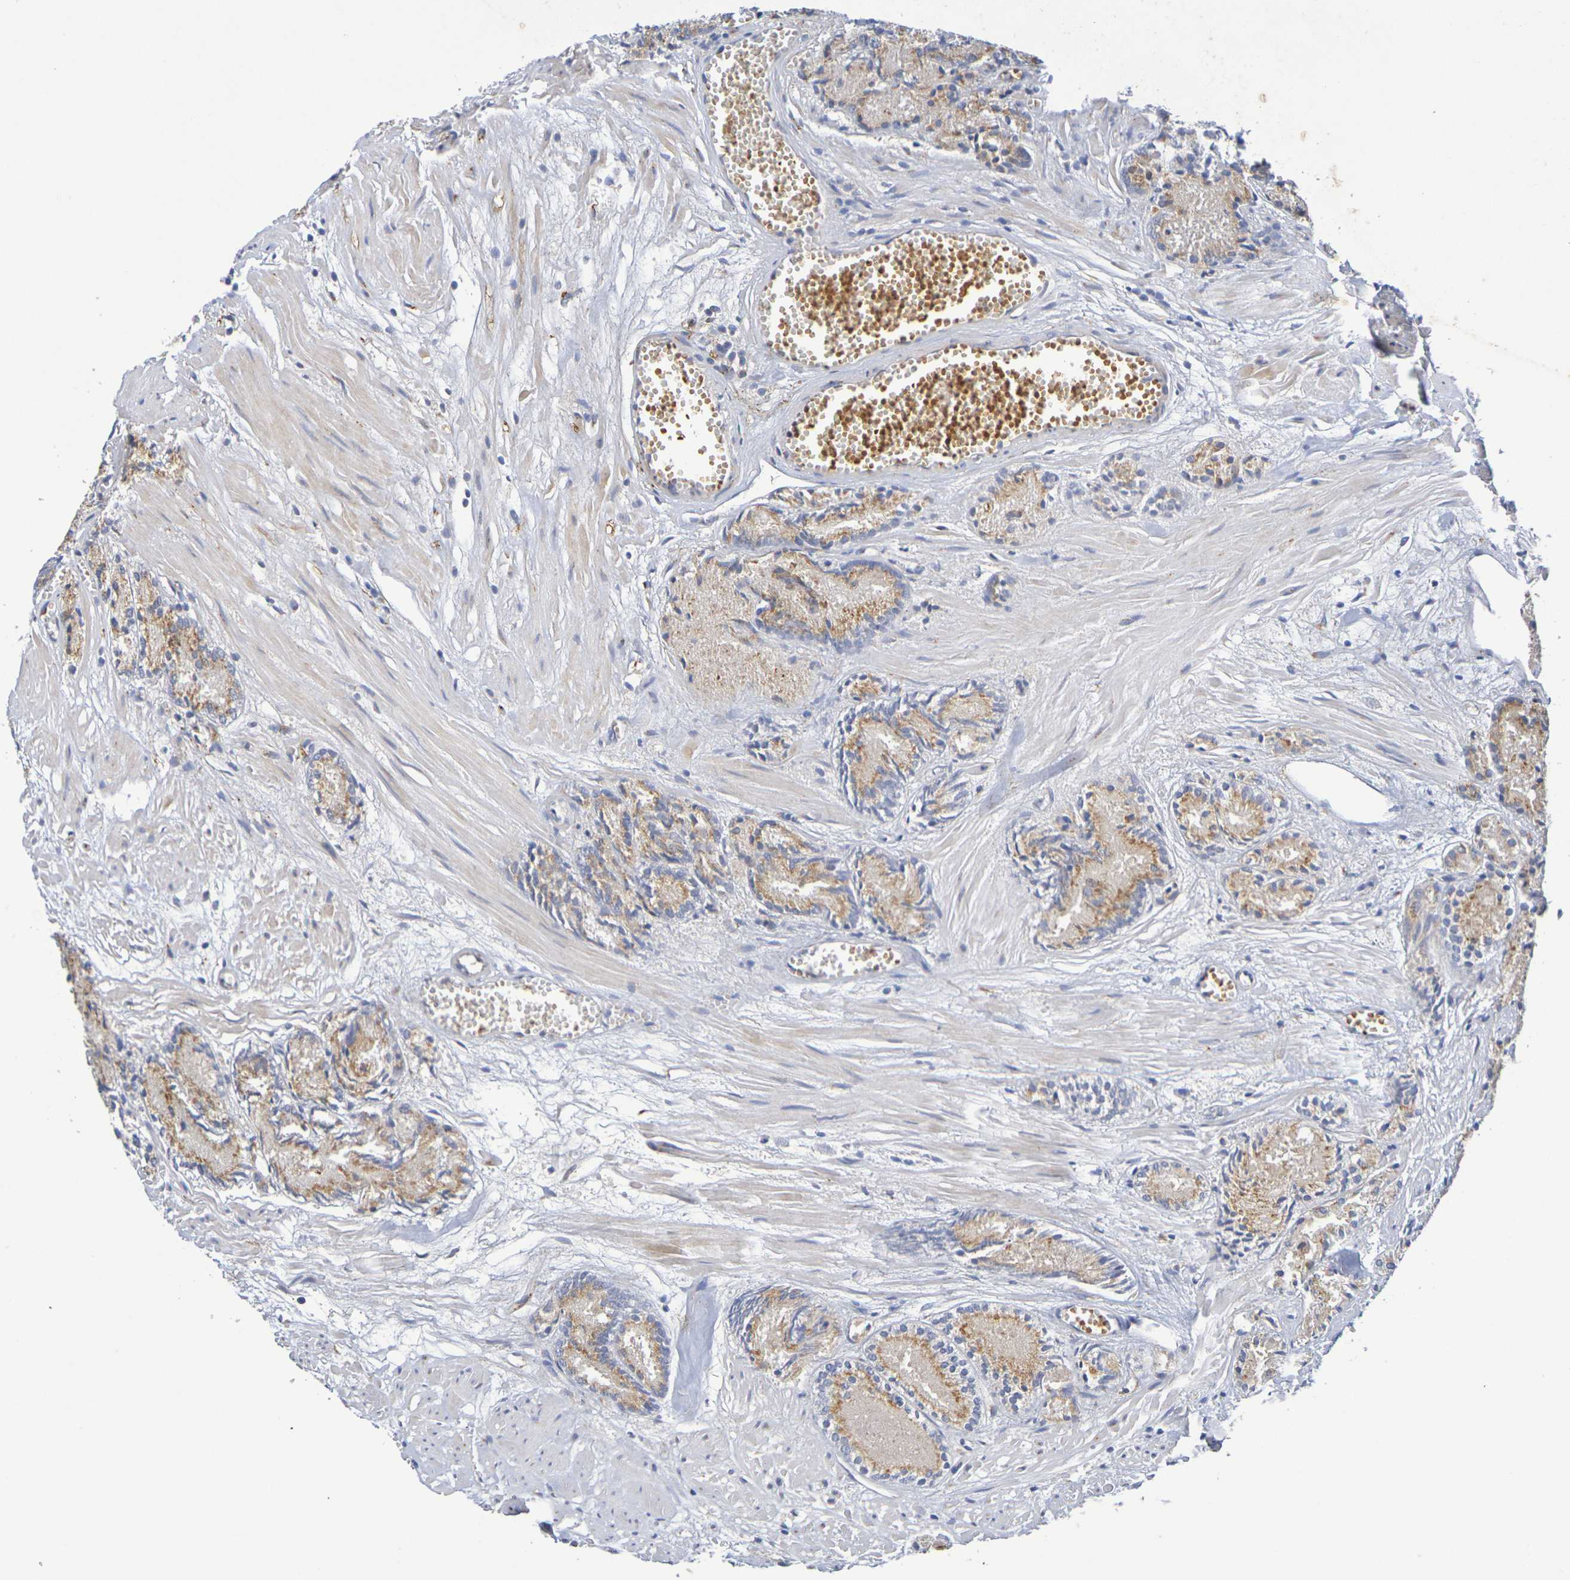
{"staining": {"intensity": "moderate", "quantity": ">75%", "location": "cytoplasmic/membranous"}, "tissue": "prostate cancer", "cell_type": "Tumor cells", "image_type": "cancer", "snomed": [{"axis": "morphology", "description": "Adenocarcinoma, Low grade"}, {"axis": "topography", "description": "Prostate"}], "caption": "Immunohistochemical staining of human prostate cancer (low-grade adenocarcinoma) reveals medium levels of moderate cytoplasmic/membranous staining in approximately >75% of tumor cells.", "gene": "DCP2", "patient": {"sex": "male", "age": 72}}